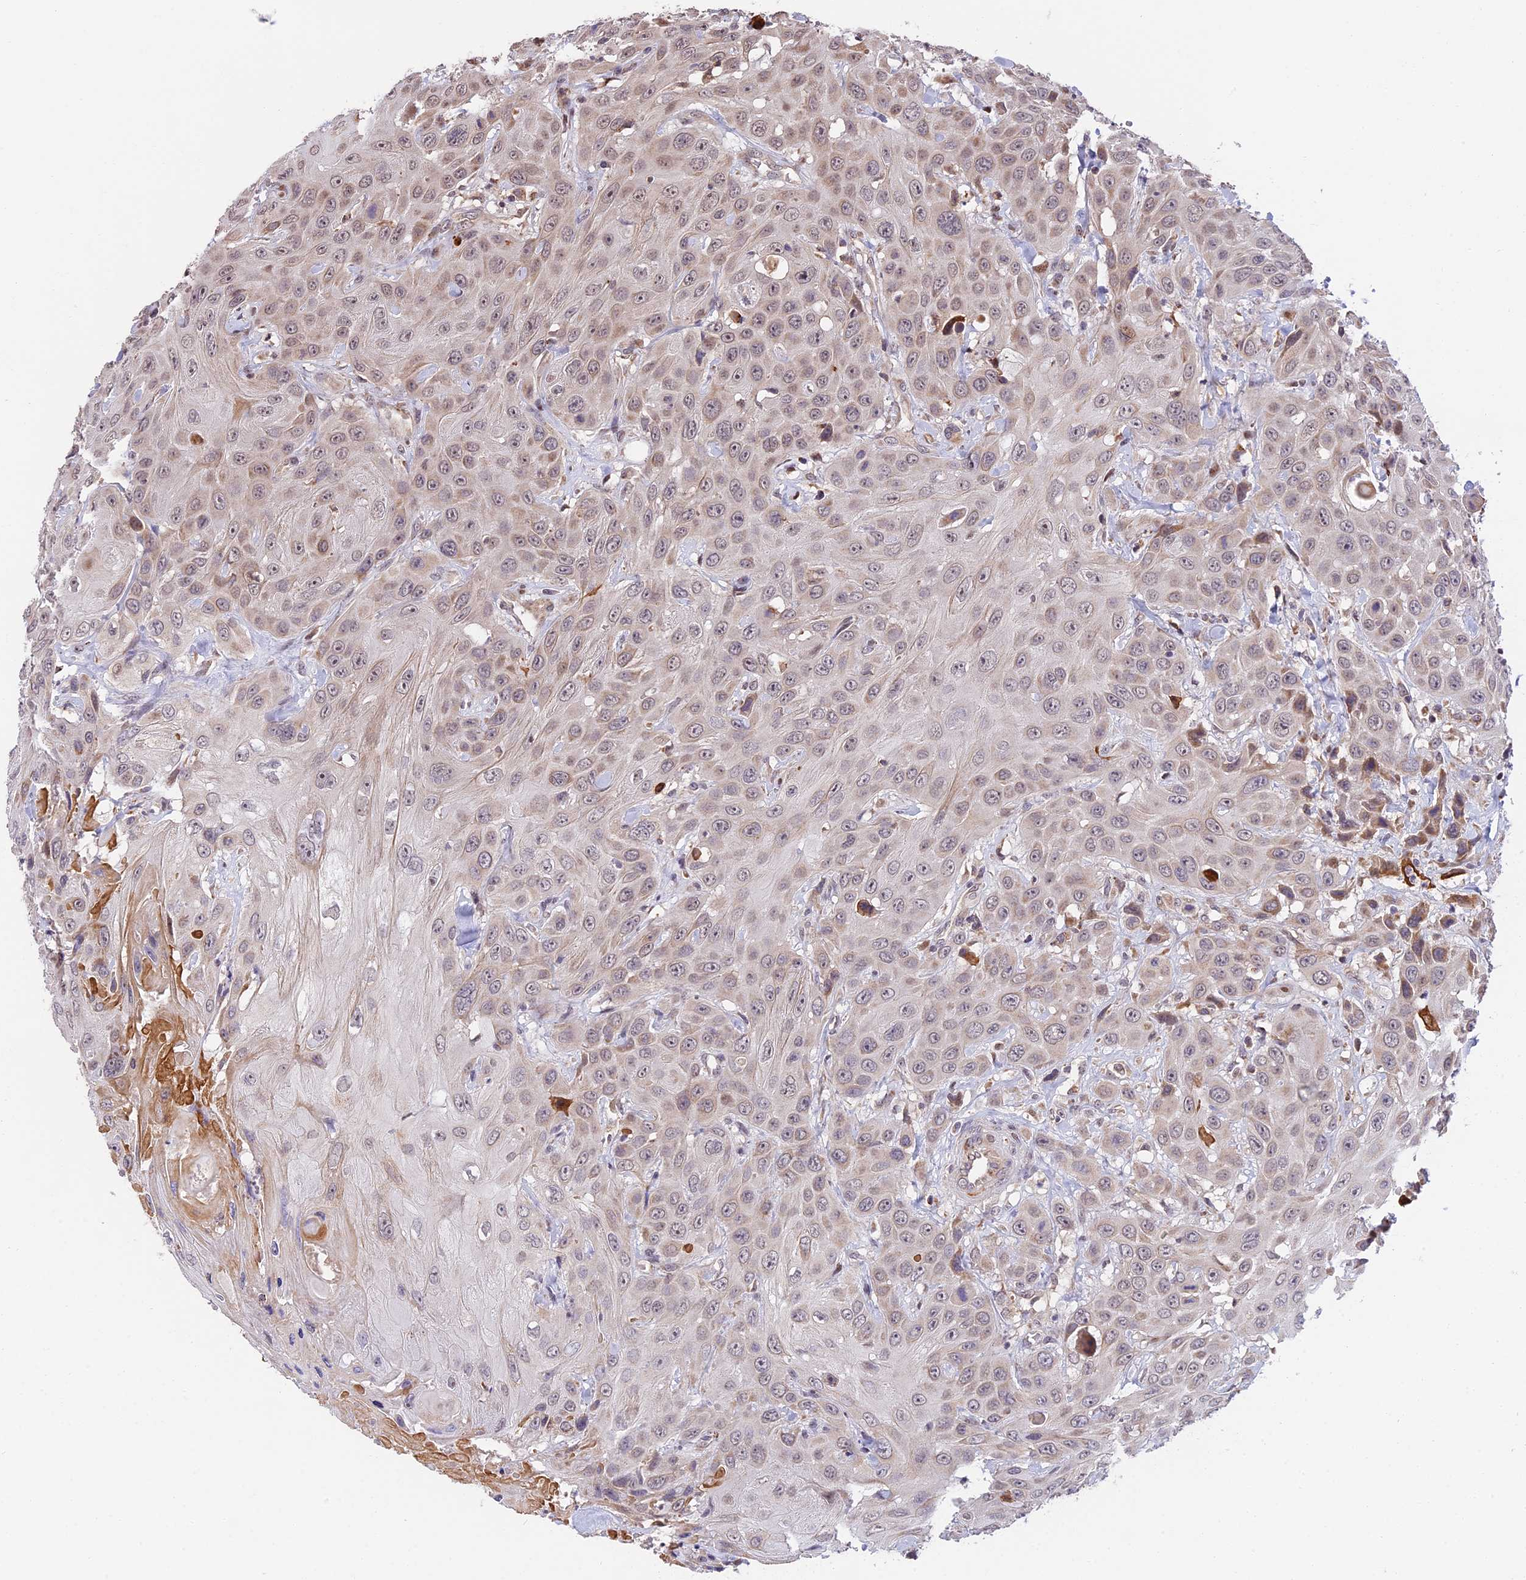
{"staining": {"intensity": "weak", "quantity": "25%-75%", "location": "cytoplasmic/membranous"}, "tissue": "head and neck cancer", "cell_type": "Tumor cells", "image_type": "cancer", "snomed": [{"axis": "morphology", "description": "Squamous cell carcinoma, NOS"}, {"axis": "topography", "description": "Head-Neck"}], "caption": "Head and neck squamous cell carcinoma was stained to show a protein in brown. There is low levels of weak cytoplasmic/membranous expression in about 25%-75% of tumor cells.", "gene": "RERGL", "patient": {"sex": "male", "age": 81}}